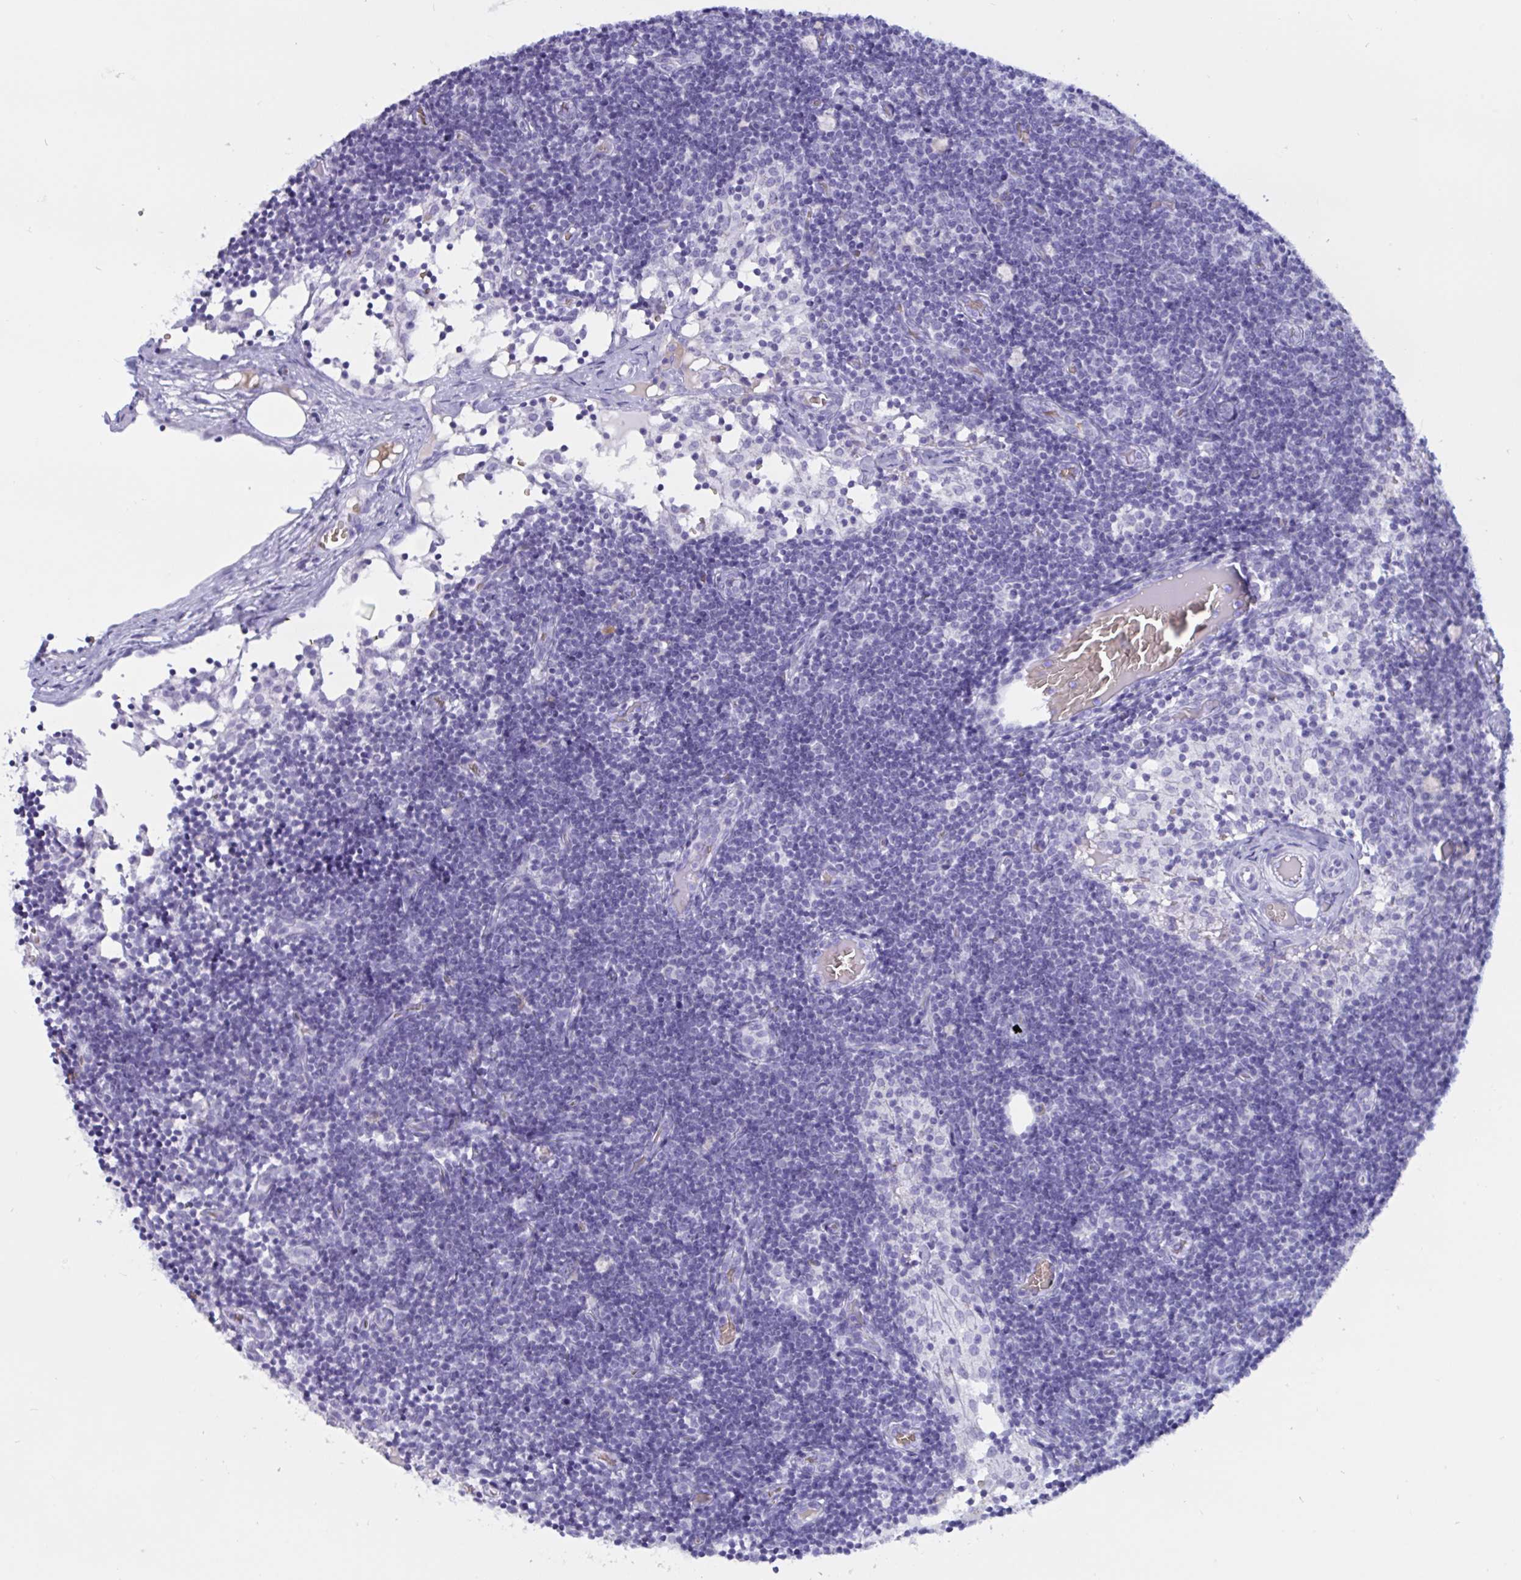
{"staining": {"intensity": "negative", "quantity": "none", "location": "none"}, "tissue": "lymph node", "cell_type": "Germinal center cells", "image_type": "normal", "snomed": [{"axis": "morphology", "description": "Normal tissue, NOS"}, {"axis": "topography", "description": "Lymph node"}], "caption": "IHC of normal human lymph node demonstrates no positivity in germinal center cells.", "gene": "SLC2A1", "patient": {"sex": "female", "age": 31}}